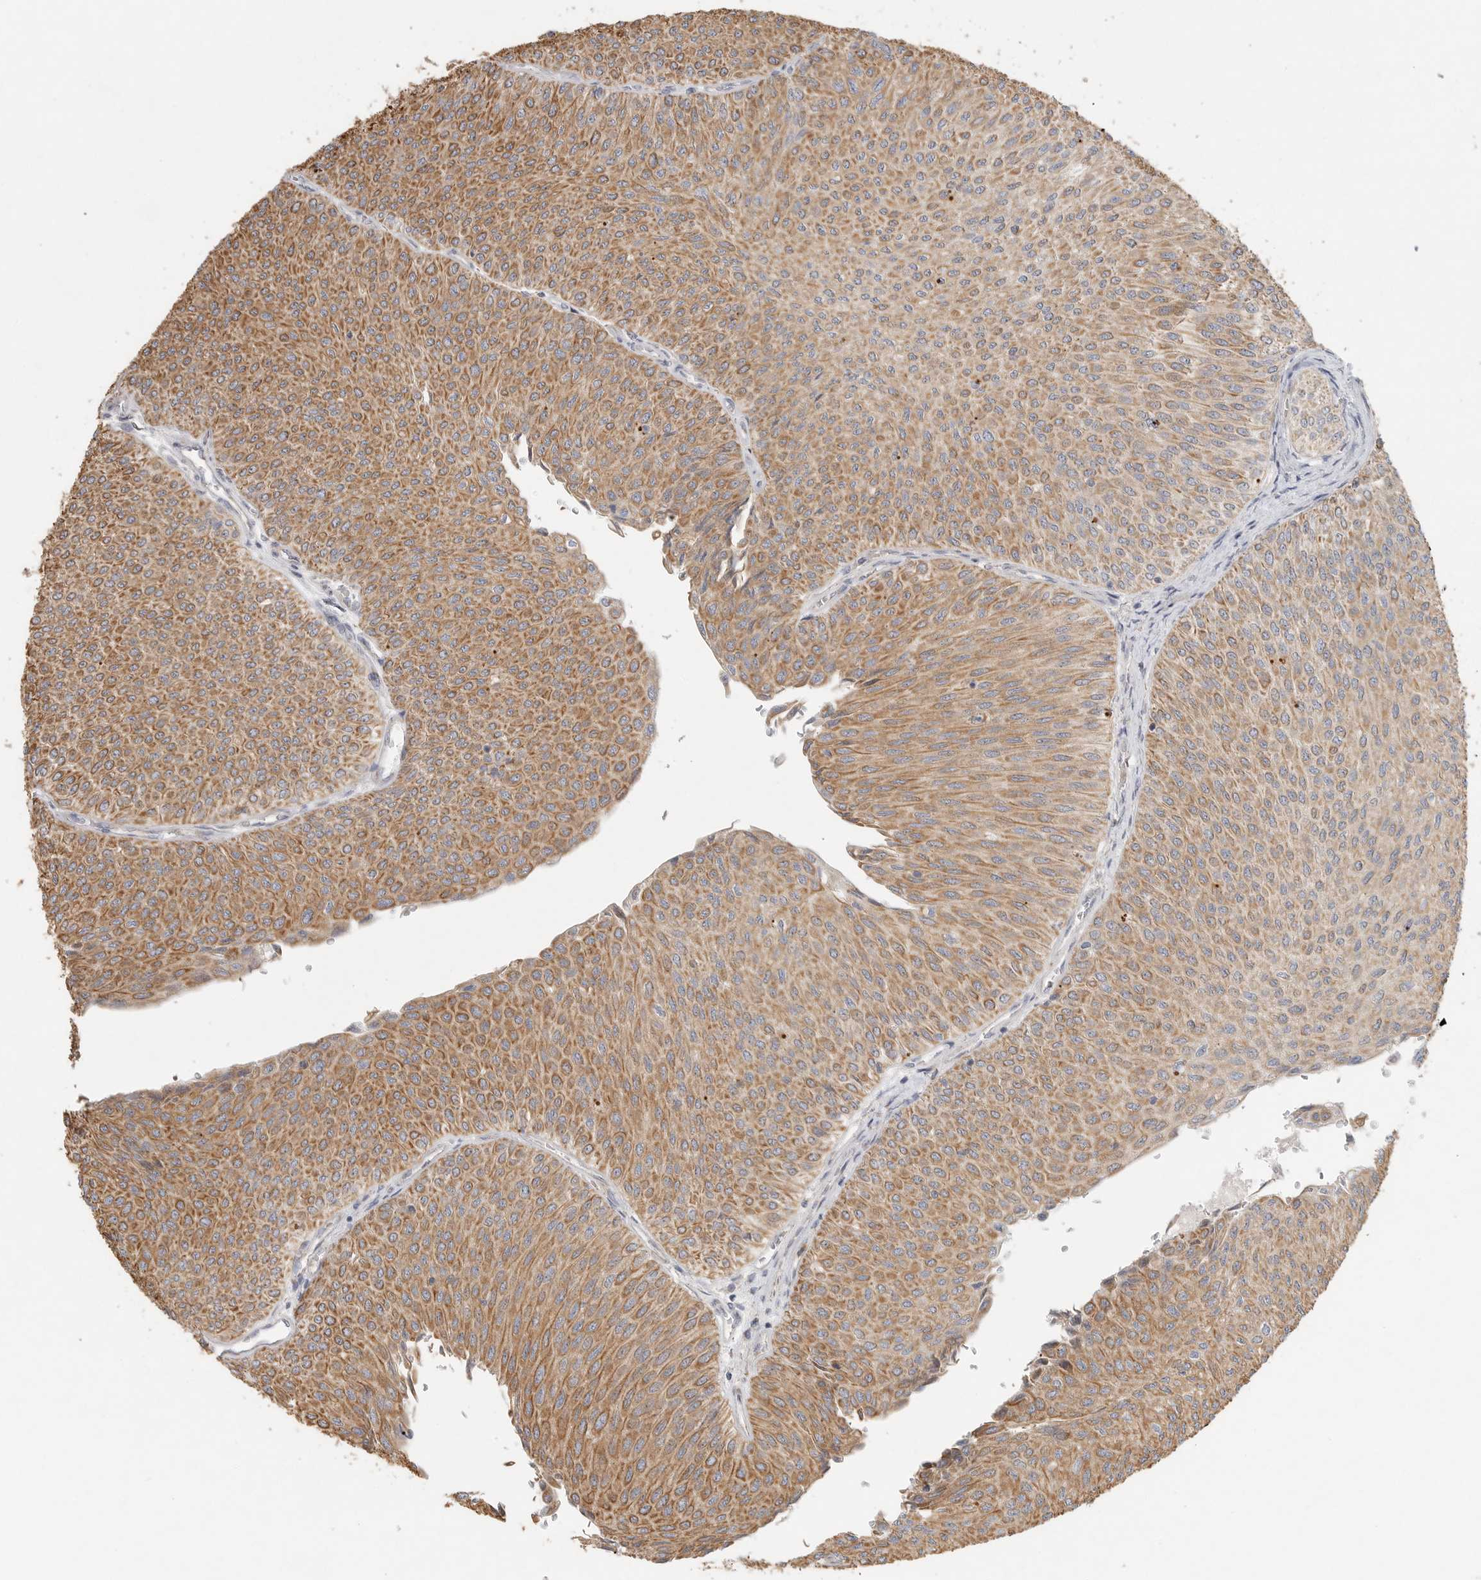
{"staining": {"intensity": "moderate", "quantity": ">75%", "location": "cytoplasmic/membranous"}, "tissue": "urothelial cancer", "cell_type": "Tumor cells", "image_type": "cancer", "snomed": [{"axis": "morphology", "description": "Urothelial carcinoma, Low grade"}, {"axis": "topography", "description": "Urinary bladder"}], "caption": "High-power microscopy captured an immunohistochemistry photomicrograph of urothelial cancer, revealing moderate cytoplasmic/membranous expression in about >75% of tumor cells. Nuclei are stained in blue.", "gene": "SLC25A26", "patient": {"sex": "male", "age": 78}}